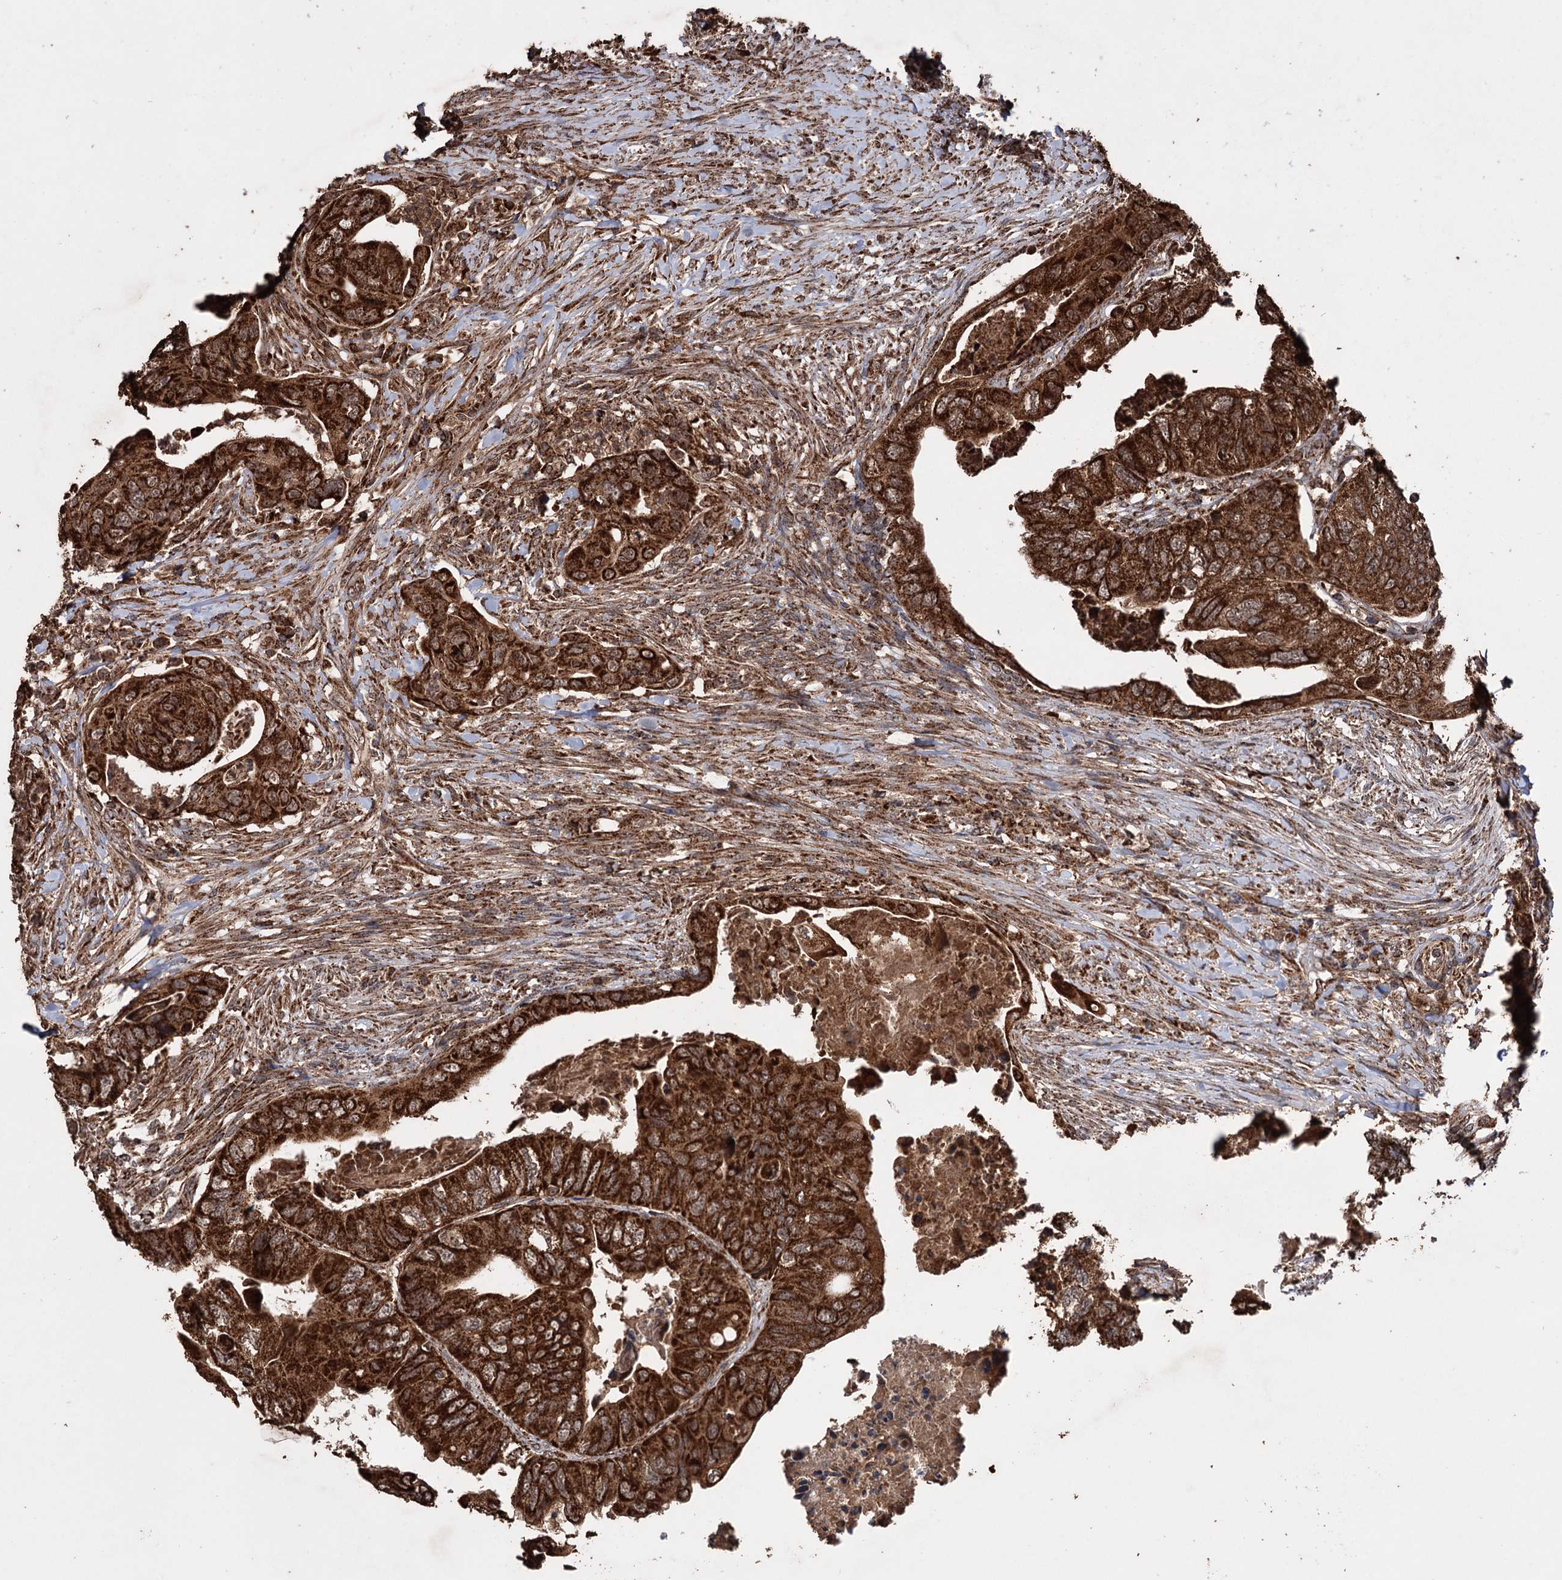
{"staining": {"intensity": "strong", "quantity": ">75%", "location": "cytoplasmic/membranous"}, "tissue": "colorectal cancer", "cell_type": "Tumor cells", "image_type": "cancer", "snomed": [{"axis": "morphology", "description": "Adenocarcinoma, NOS"}, {"axis": "topography", "description": "Rectum"}], "caption": "Immunohistochemical staining of human colorectal cancer demonstrates high levels of strong cytoplasmic/membranous protein staining in about >75% of tumor cells.", "gene": "IPO4", "patient": {"sex": "male", "age": 63}}